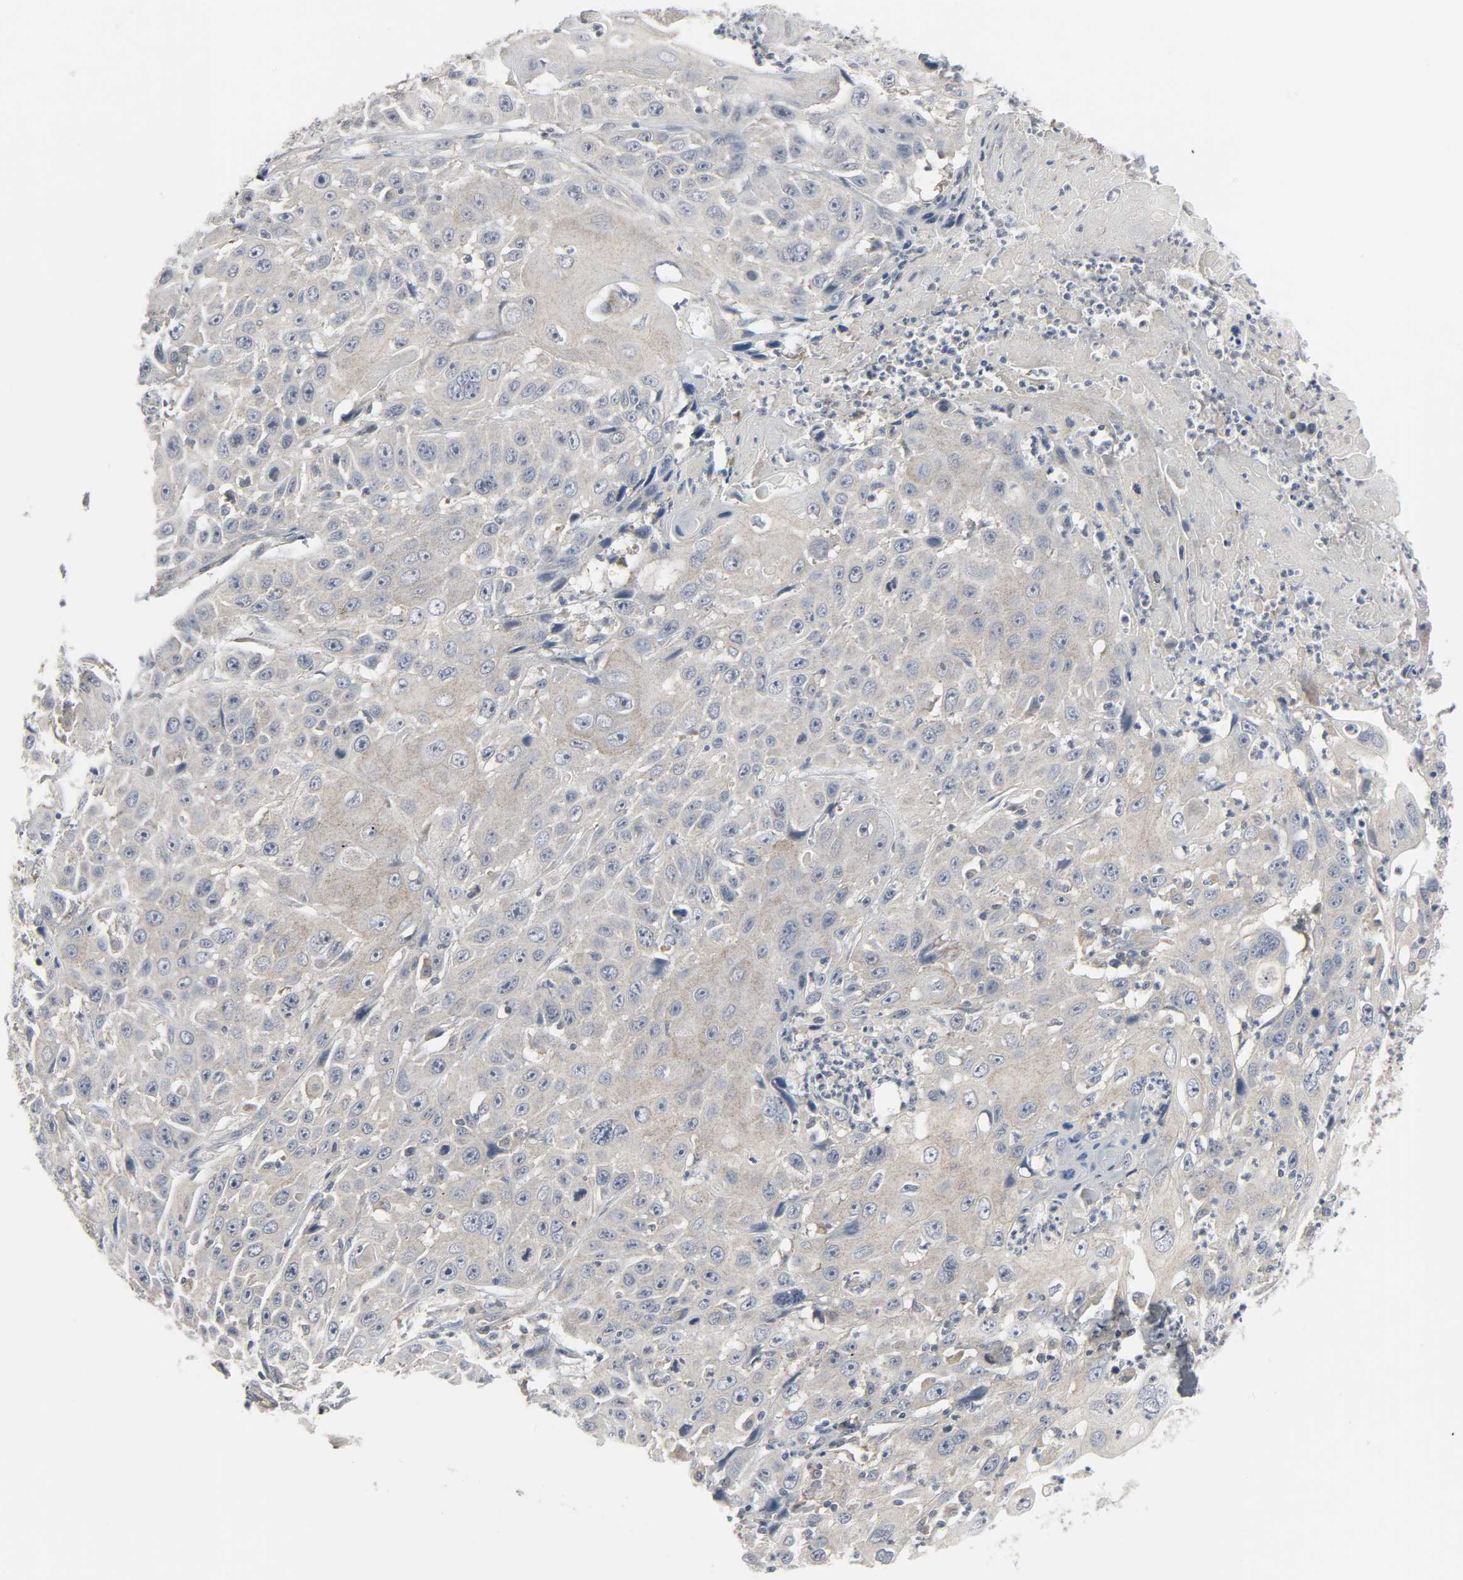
{"staining": {"intensity": "weak", "quantity": ">75%", "location": "cytoplasmic/membranous"}, "tissue": "cervical cancer", "cell_type": "Tumor cells", "image_type": "cancer", "snomed": [{"axis": "morphology", "description": "Squamous cell carcinoma, NOS"}, {"axis": "topography", "description": "Cervix"}], "caption": "Human cervical cancer stained with a protein marker shows weak staining in tumor cells.", "gene": "CLIP1", "patient": {"sex": "female", "age": 39}}